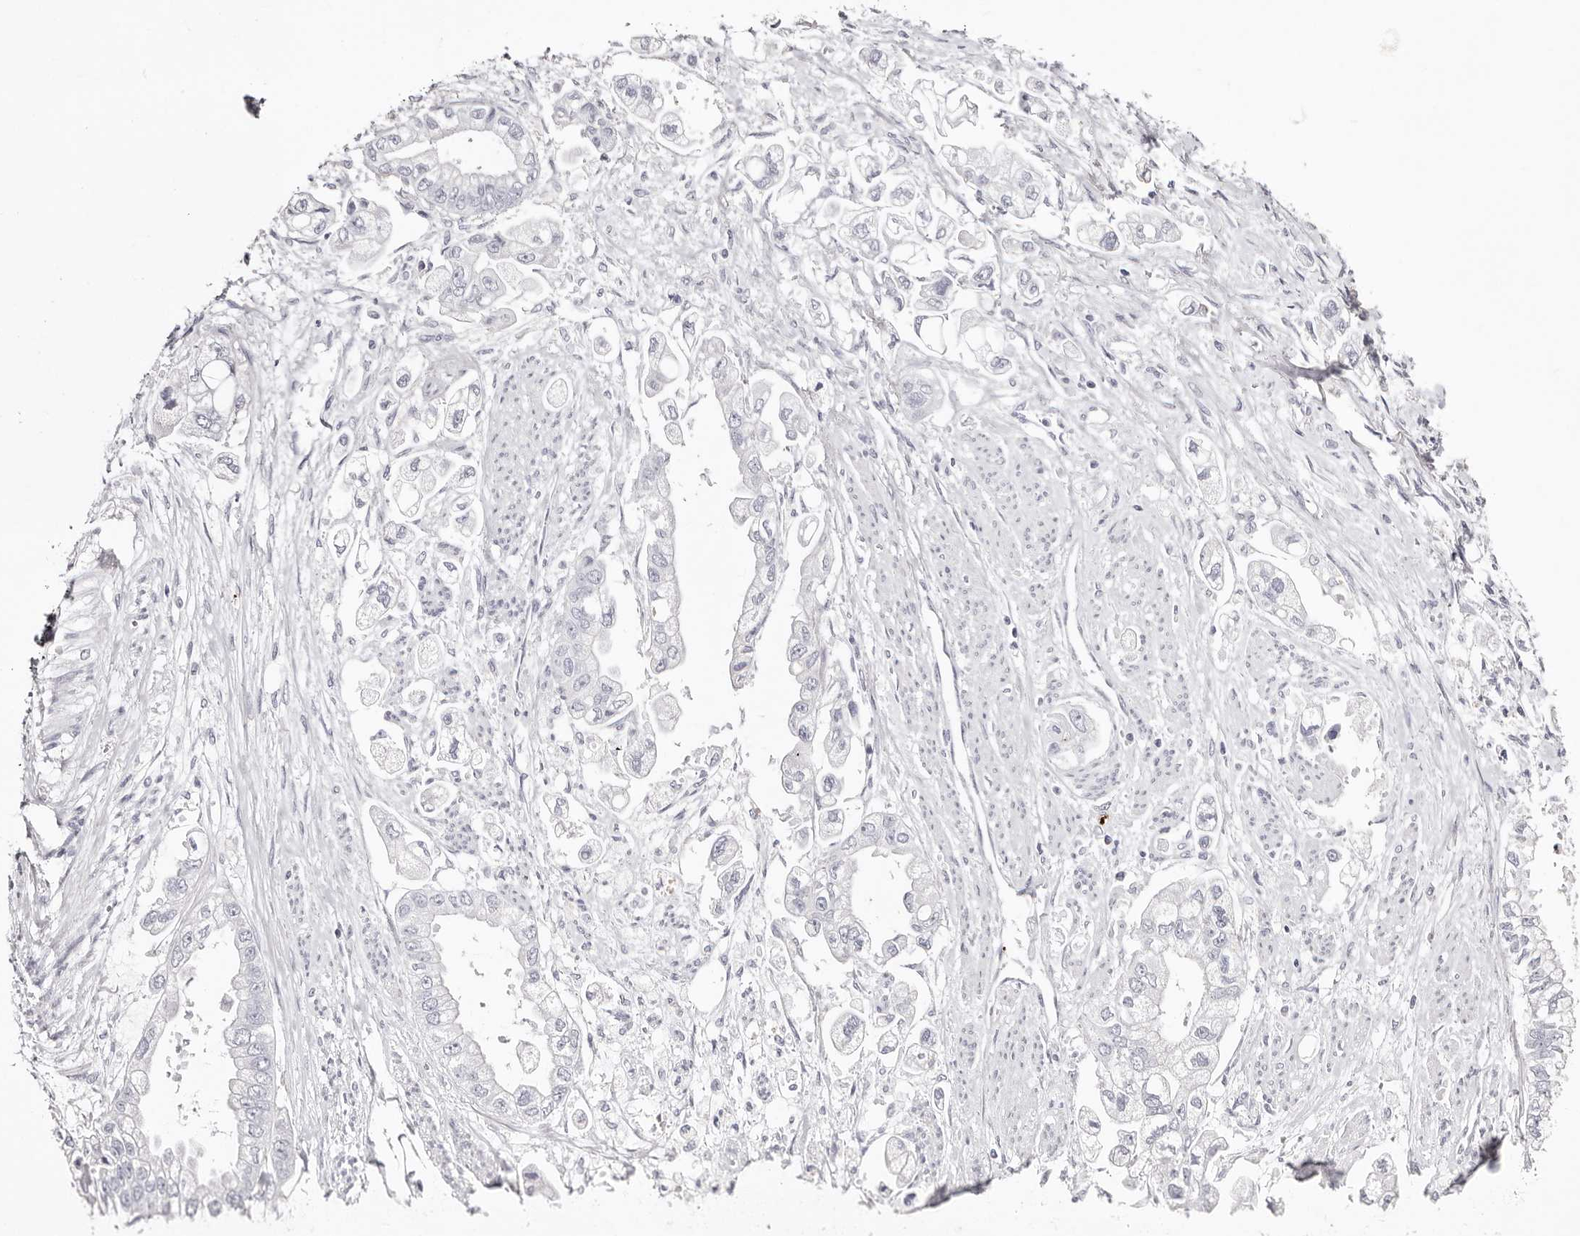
{"staining": {"intensity": "negative", "quantity": "none", "location": "none"}, "tissue": "stomach cancer", "cell_type": "Tumor cells", "image_type": "cancer", "snomed": [{"axis": "morphology", "description": "Adenocarcinoma, NOS"}, {"axis": "topography", "description": "Stomach"}], "caption": "IHC of stomach cancer (adenocarcinoma) reveals no staining in tumor cells. (Brightfield microscopy of DAB immunohistochemistry (IHC) at high magnification).", "gene": "PF4", "patient": {"sex": "male", "age": 62}}